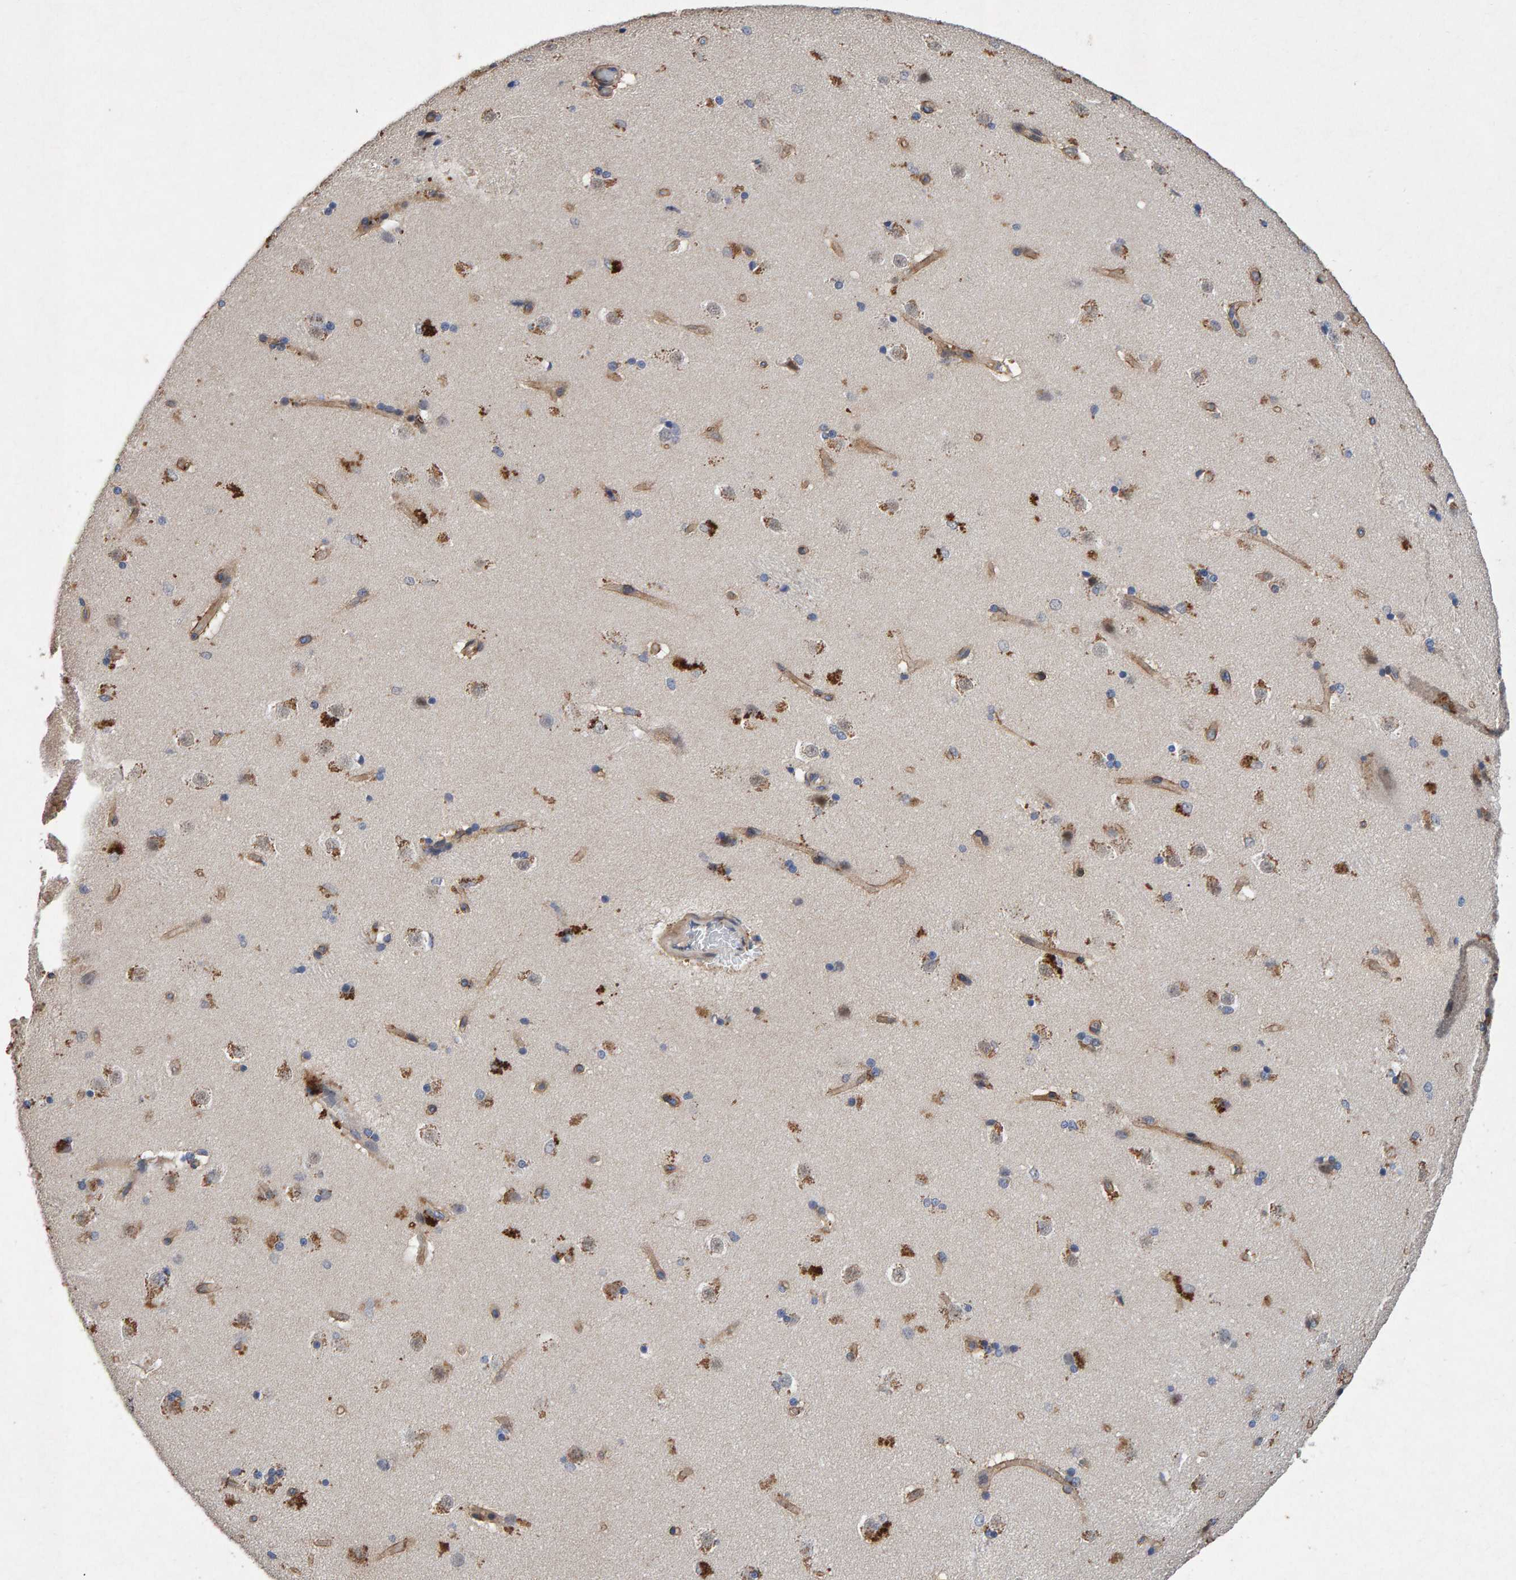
{"staining": {"intensity": "moderate", "quantity": "<25%", "location": "cytoplasmic/membranous"}, "tissue": "caudate", "cell_type": "Glial cells", "image_type": "normal", "snomed": [{"axis": "morphology", "description": "Normal tissue, NOS"}, {"axis": "topography", "description": "Lateral ventricle wall"}], "caption": "A photomicrograph showing moderate cytoplasmic/membranous positivity in about <25% of glial cells in normal caudate, as visualized by brown immunohistochemical staining.", "gene": "EFR3A", "patient": {"sex": "female", "age": 19}}